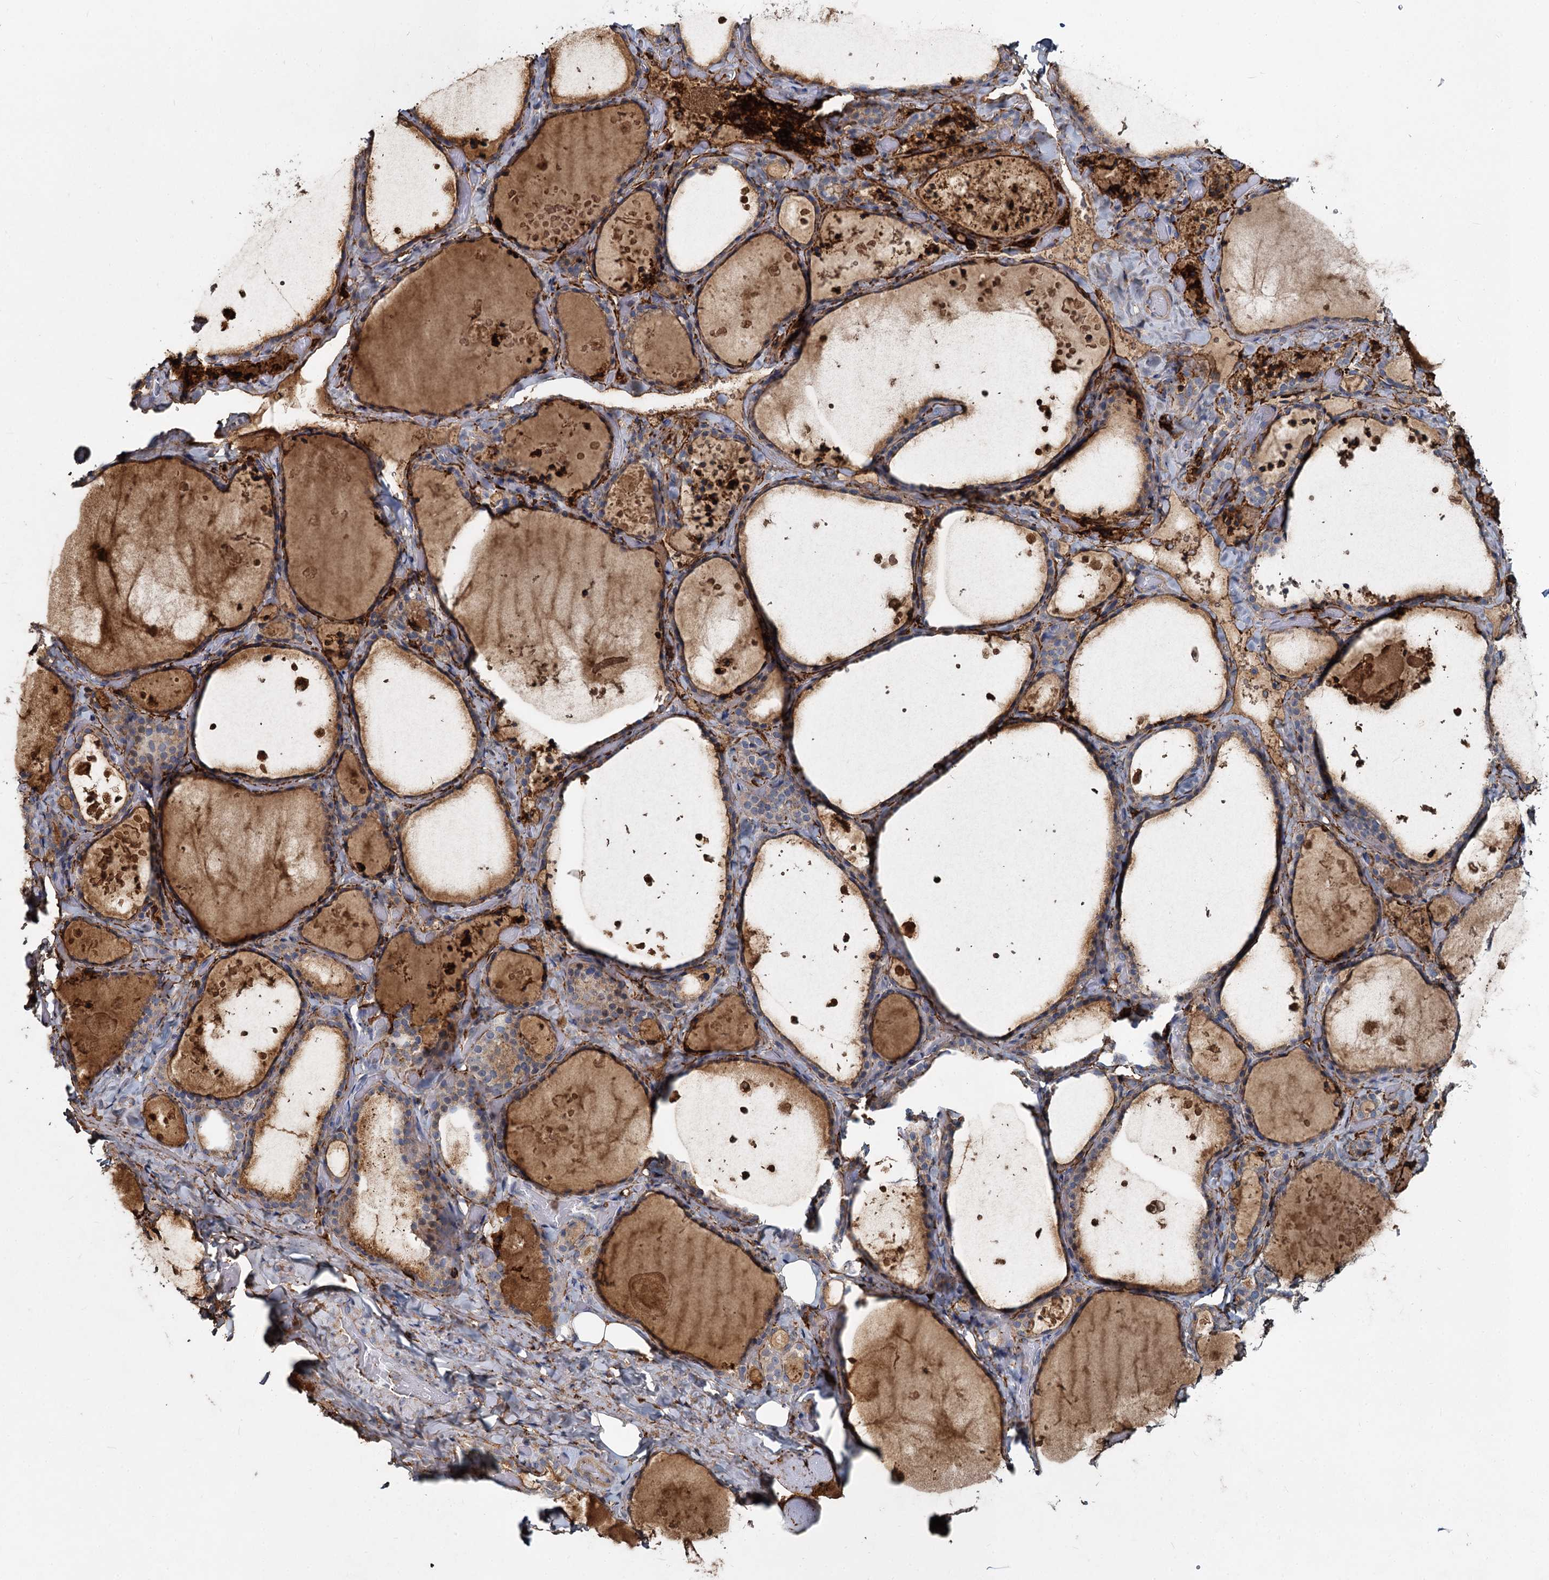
{"staining": {"intensity": "moderate", "quantity": ">75%", "location": "cytoplasmic/membranous"}, "tissue": "thyroid gland", "cell_type": "Glandular cells", "image_type": "normal", "snomed": [{"axis": "morphology", "description": "Normal tissue, NOS"}, {"axis": "topography", "description": "Thyroid gland"}], "caption": "Glandular cells exhibit moderate cytoplasmic/membranous positivity in approximately >75% of cells in benign thyroid gland. The staining was performed using DAB (3,3'-diaminobenzidine), with brown indicating positive protein expression. Nuclei are stained blue with hematoxylin.", "gene": "DCUN1D2", "patient": {"sex": "female", "age": 44}}